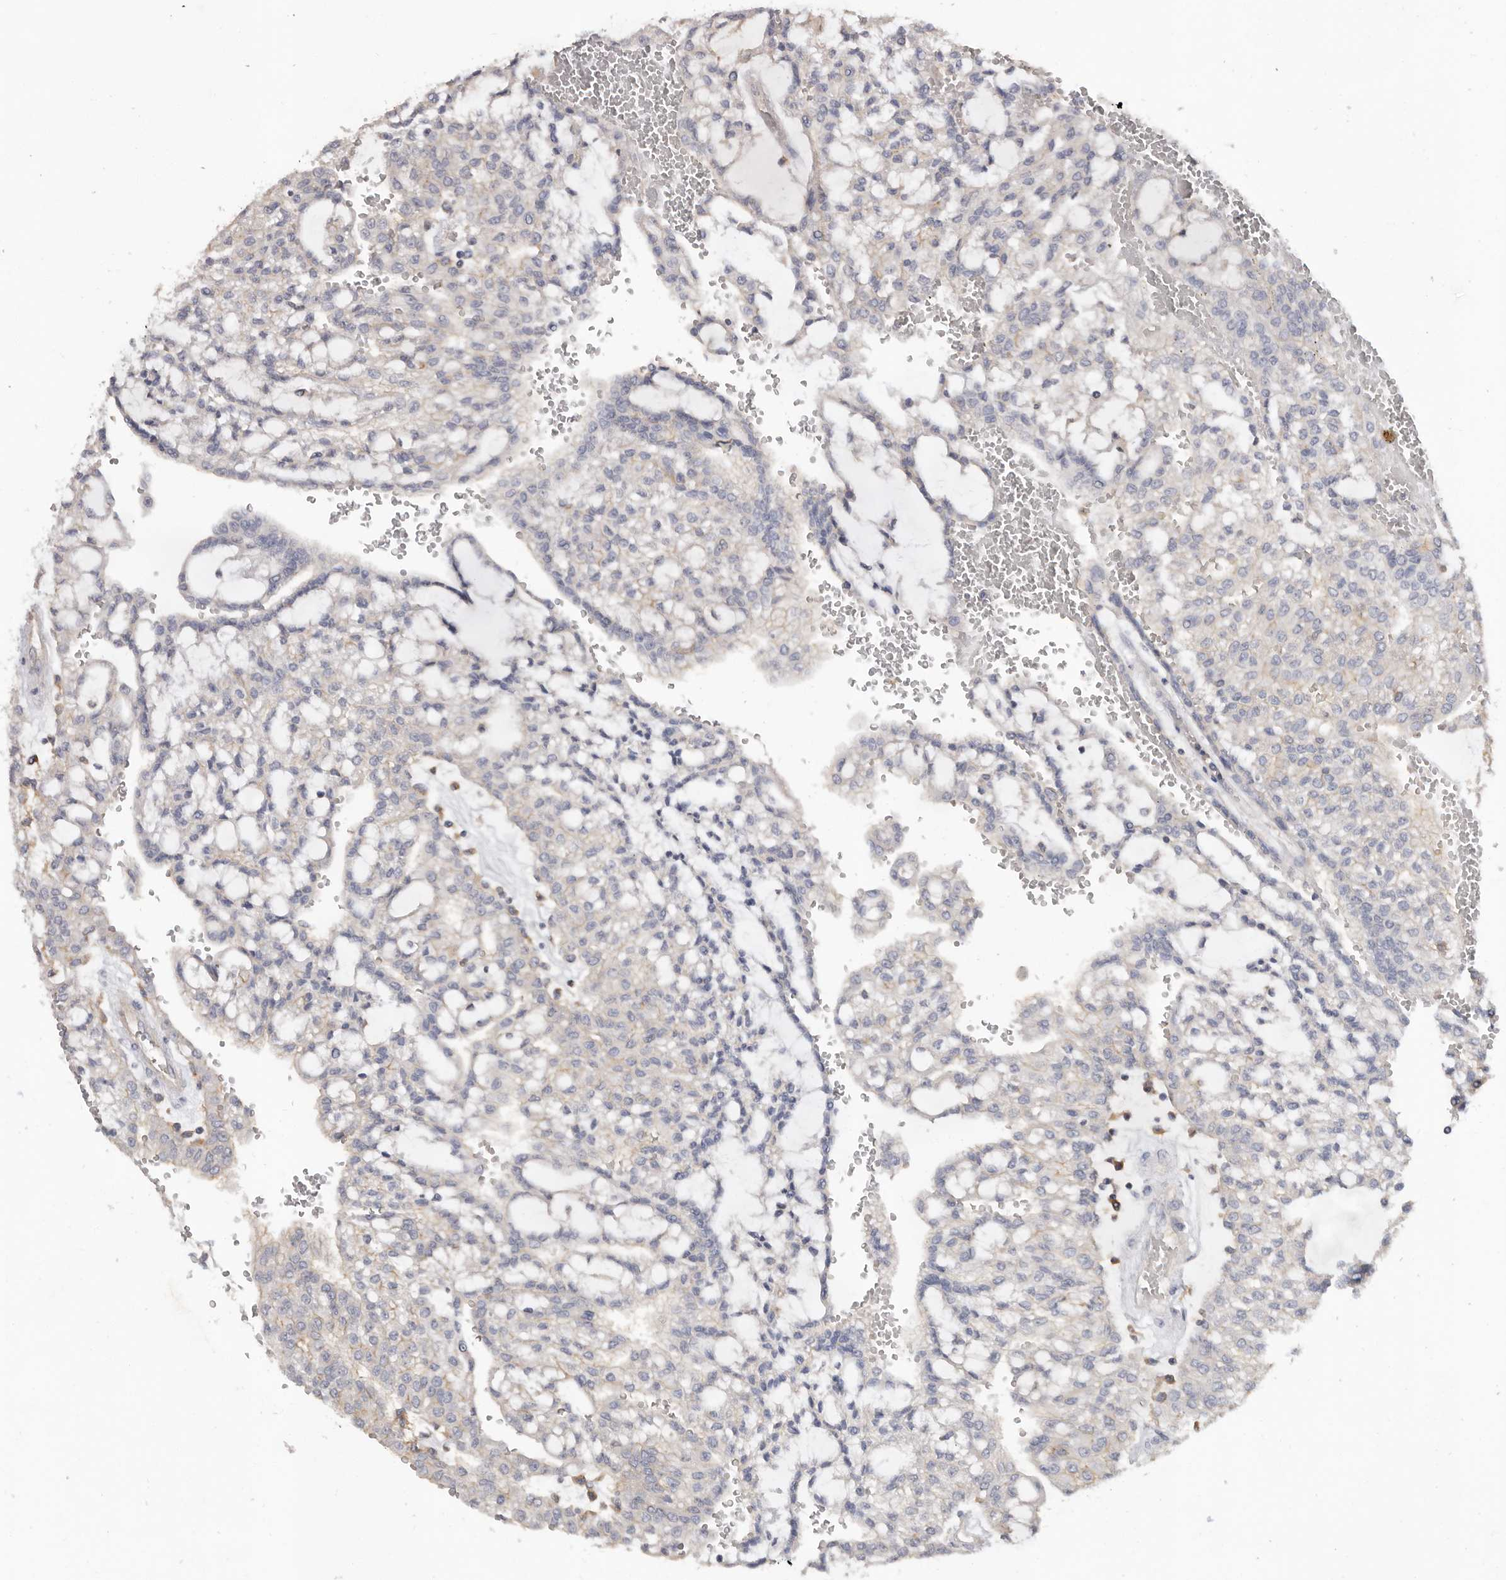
{"staining": {"intensity": "negative", "quantity": "none", "location": "none"}, "tissue": "renal cancer", "cell_type": "Tumor cells", "image_type": "cancer", "snomed": [{"axis": "morphology", "description": "Adenocarcinoma, NOS"}, {"axis": "topography", "description": "Kidney"}], "caption": "There is no significant positivity in tumor cells of renal cancer.", "gene": "WDTC1", "patient": {"sex": "male", "age": 63}}